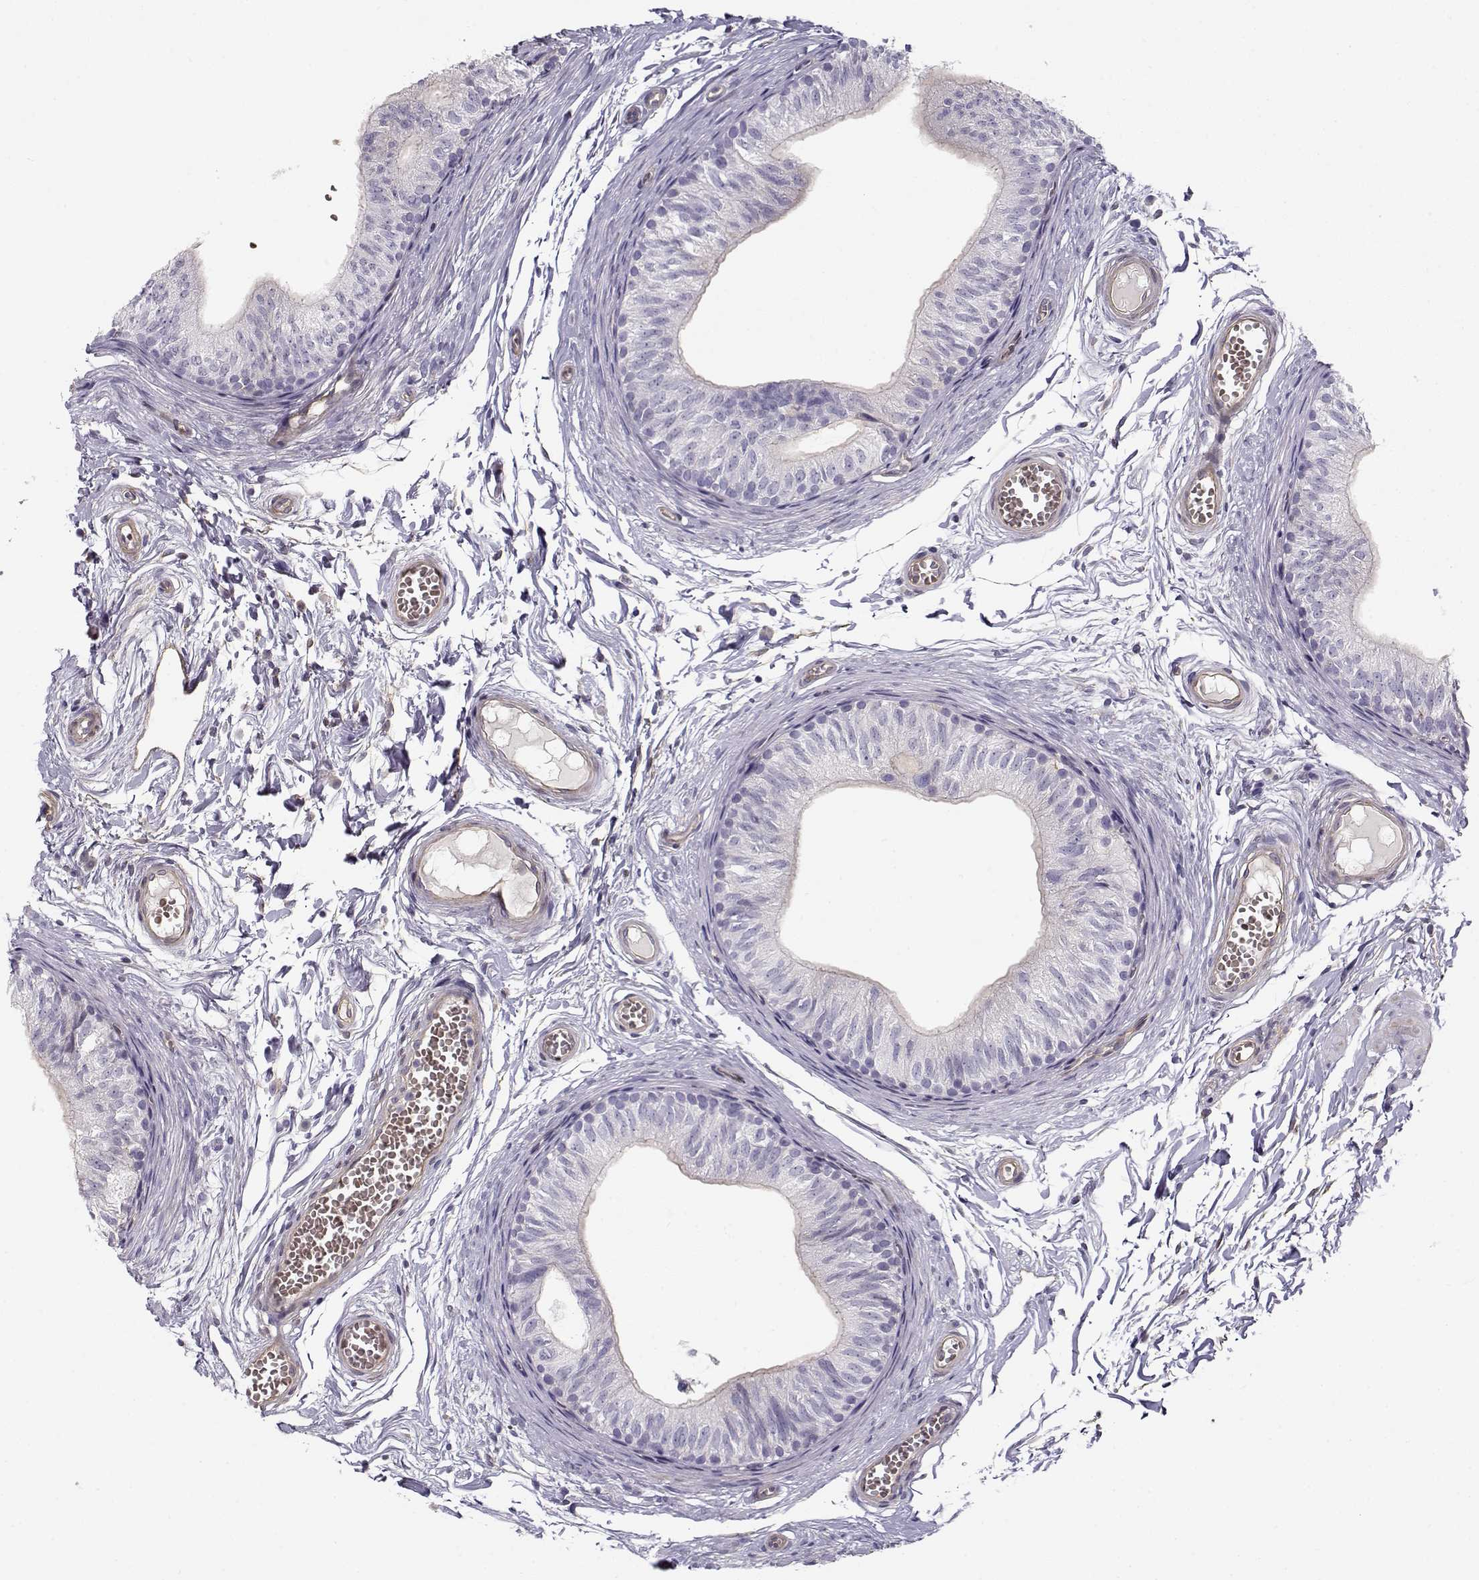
{"staining": {"intensity": "negative", "quantity": "none", "location": "none"}, "tissue": "epididymis", "cell_type": "Glandular cells", "image_type": "normal", "snomed": [{"axis": "morphology", "description": "Normal tissue, NOS"}, {"axis": "topography", "description": "Epididymis"}], "caption": "An IHC image of unremarkable epididymis is shown. There is no staining in glandular cells of epididymis. (Stains: DAB (3,3'-diaminobenzidine) immunohistochemistry (IHC) with hematoxylin counter stain, Microscopy: brightfield microscopy at high magnification).", "gene": "MYO1A", "patient": {"sex": "male", "age": 22}}